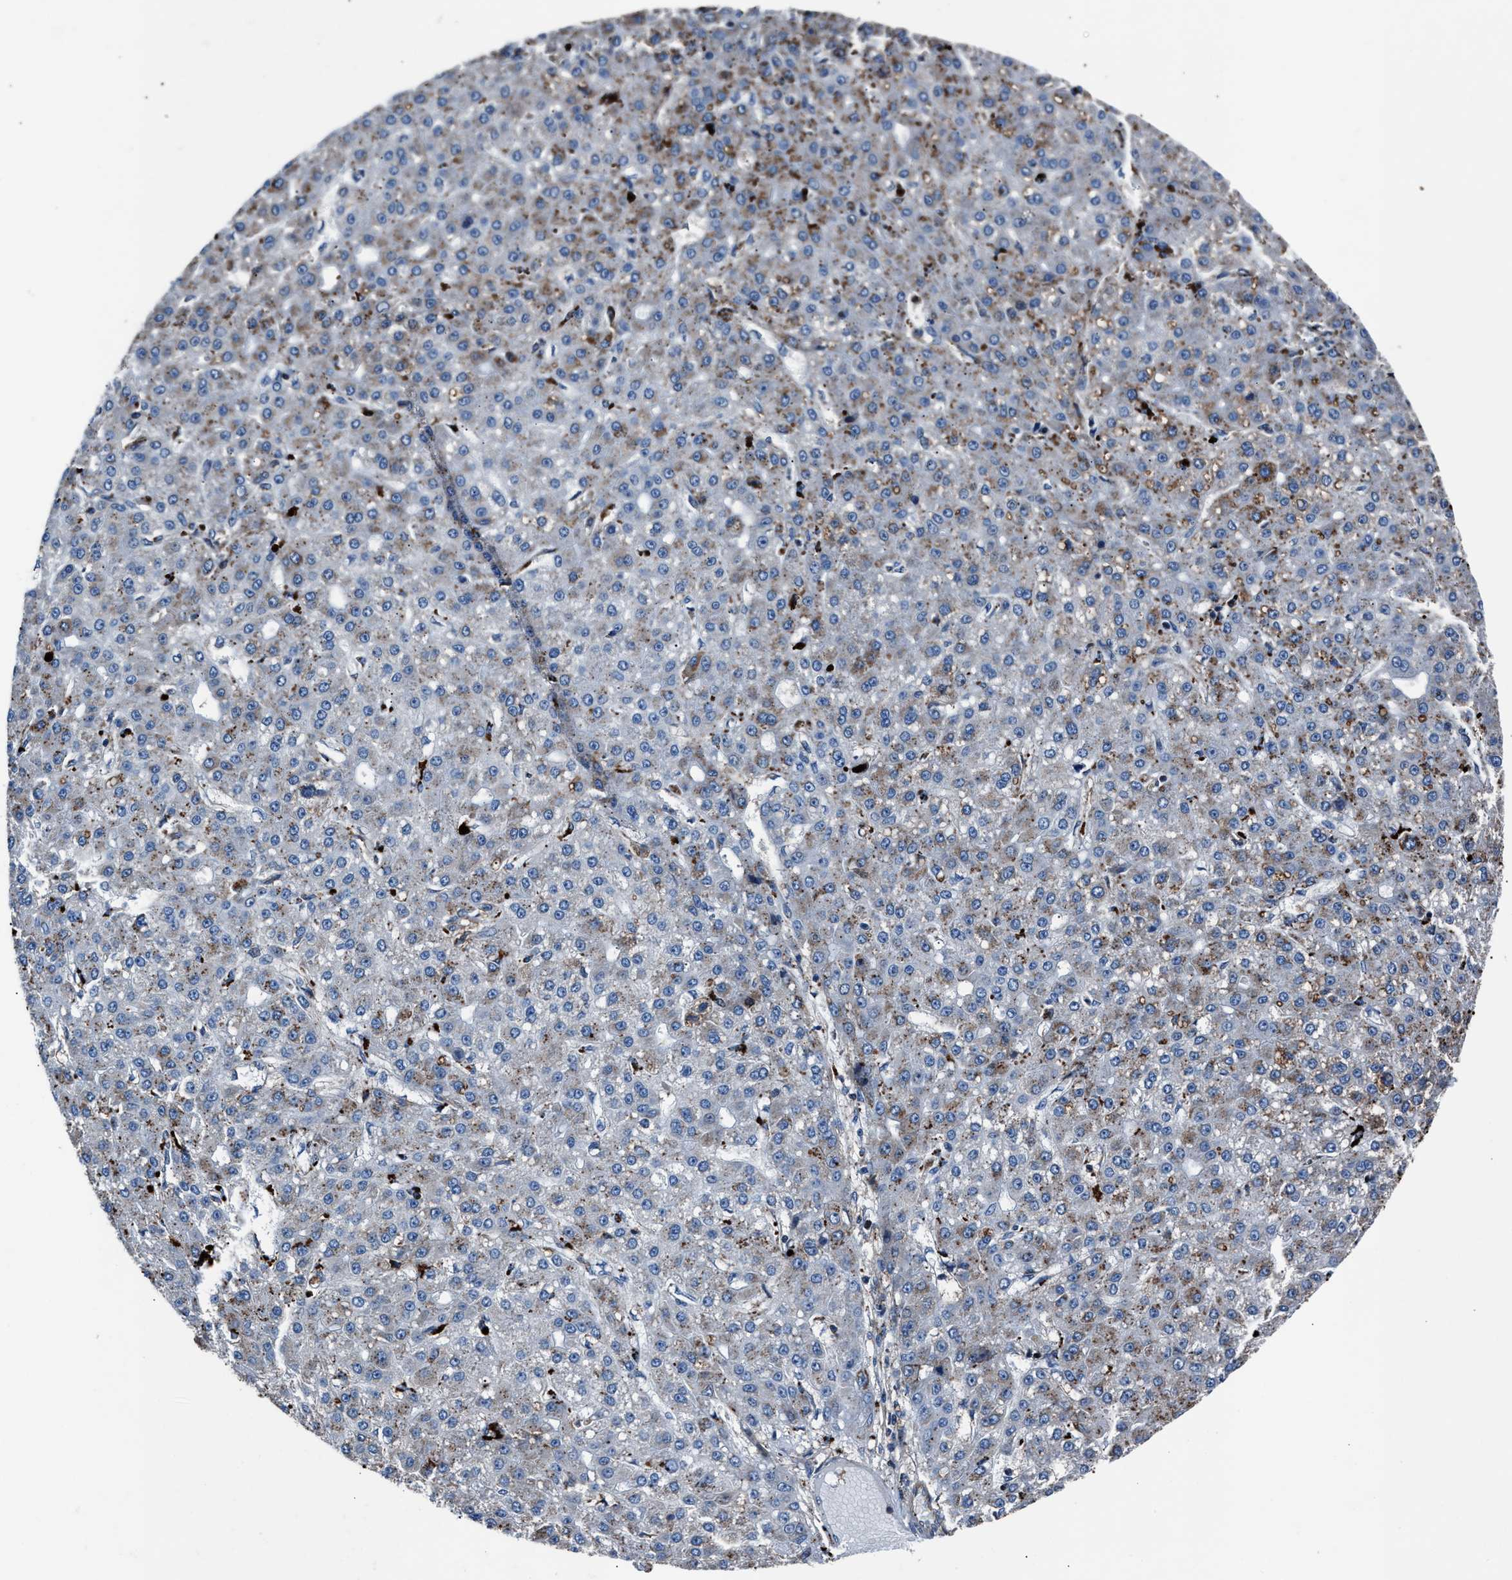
{"staining": {"intensity": "weak", "quantity": "<25%", "location": "cytoplasmic/membranous"}, "tissue": "liver cancer", "cell_type": "Tumor cells", "image_type": "cancer", "snomed": [{"axis": "morphology", "description": "Carcinoma, Hepatocellular, NOS"}, {"axis": "topography", "description": "Liver"}], "caption": "This image is of liver cancer (hepatocellular carcinoma) stained with IHC to label a protein in brown with the nuclei are counter-stained blue. There is no positivity in tumor cells.", "gene": "MFSD11", "patient": {"sex": "male", "age": 67}}